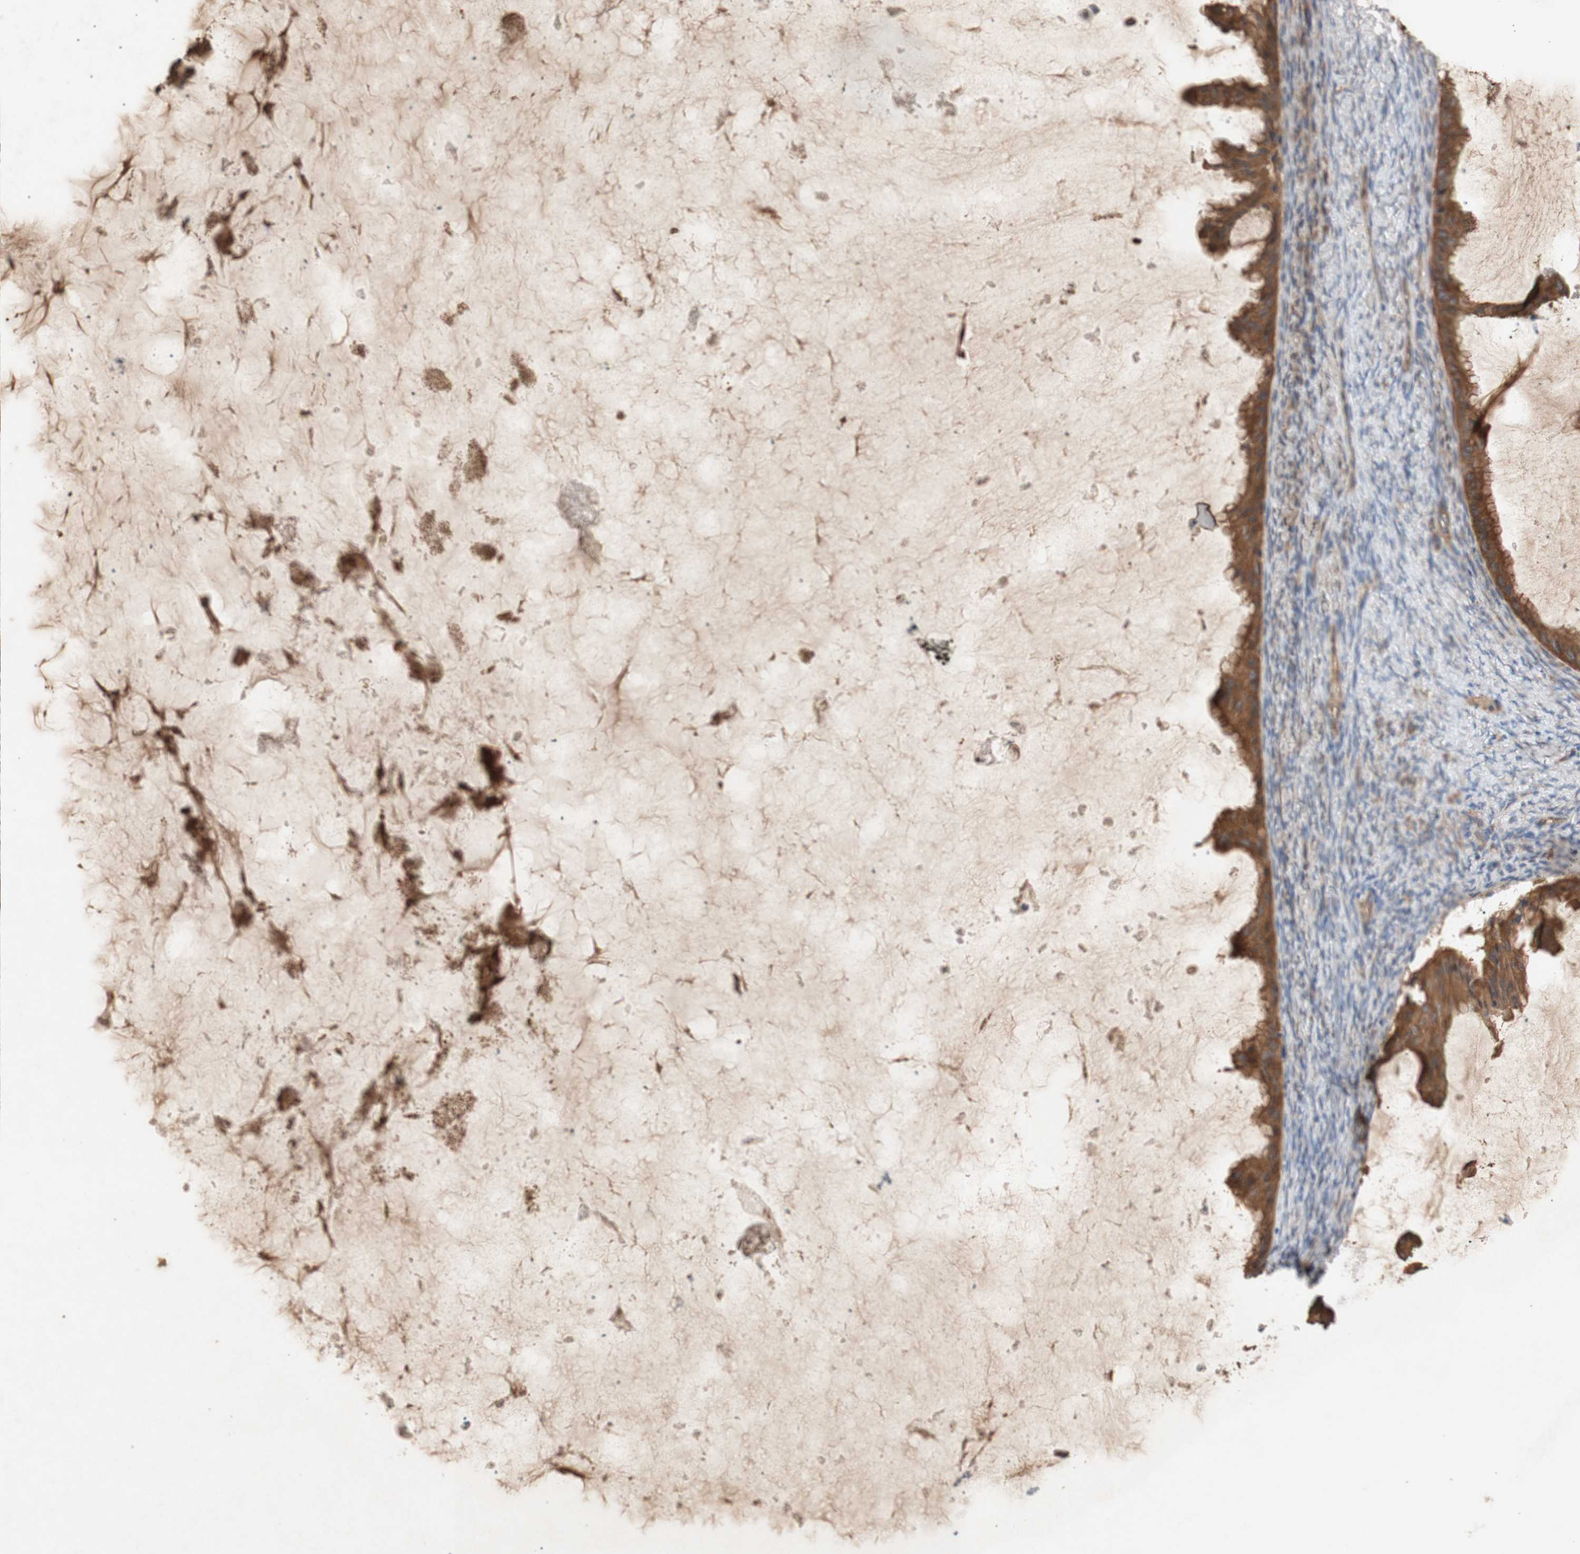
{"staining": {"intensity": "moderate", "quantity": ">75%", "location": "cytoplasmic/membranous"}, "tissue": "ovarian cancer", "cell_type": "Tumor cells", "image_type": "cancer", "snomed": [{"axis": "morphology", "description": "Cystadenocarcinoma, mucinous, NOS"}, {"axis": "topography", "description": "Ovary"}], "caption": "The image reveals a brown stain indicating the presence of a protein in the cytoplasmic/membranous of tumor cells in ovarian cancer.", "gene": "PKN1", "patient": {"sex": "female", "age": 61}}